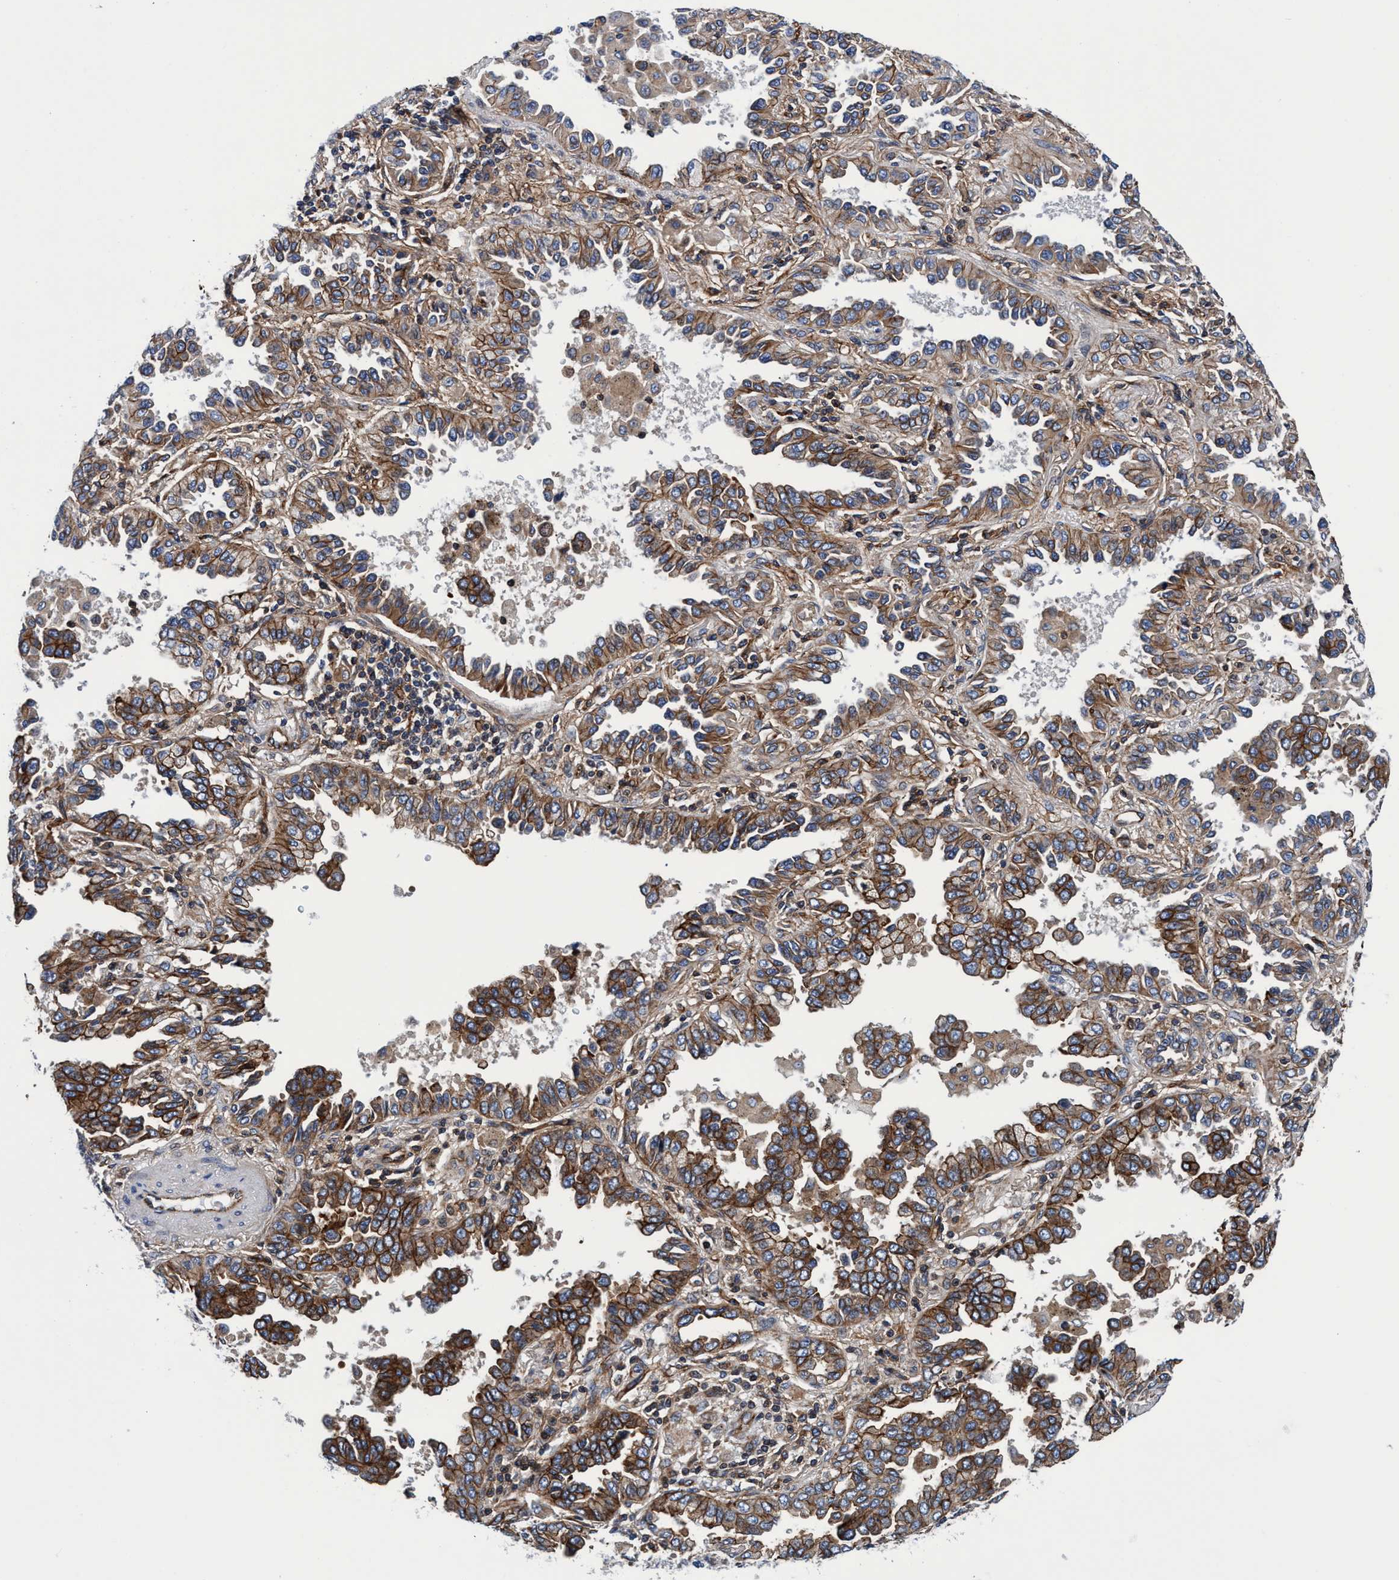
{"staining": {"intensity": "moderate", "quantity": ">75%", "location": "cytoplasmic/membranous"}, "tissue": "lung cancer", "cell_type": "Tumor cells", "image_type": "cancer", "snomed": [{"axis": "morphology", "description": "Normal tissue, NOS"}, {"axis": "morphology", "description": "Adenocarcinoma, NOS"}, {"axis": "topography", "description": "Lung"}], "caption": "Human lung cancer (adenocarcinoma) stained with a brown dye demonstrates moderate cytoplasmic/membranous positive expression in about >75% of tumor cells.", "gene": "MCM3AP", "patient": {"sex": "male", "age": 59}}